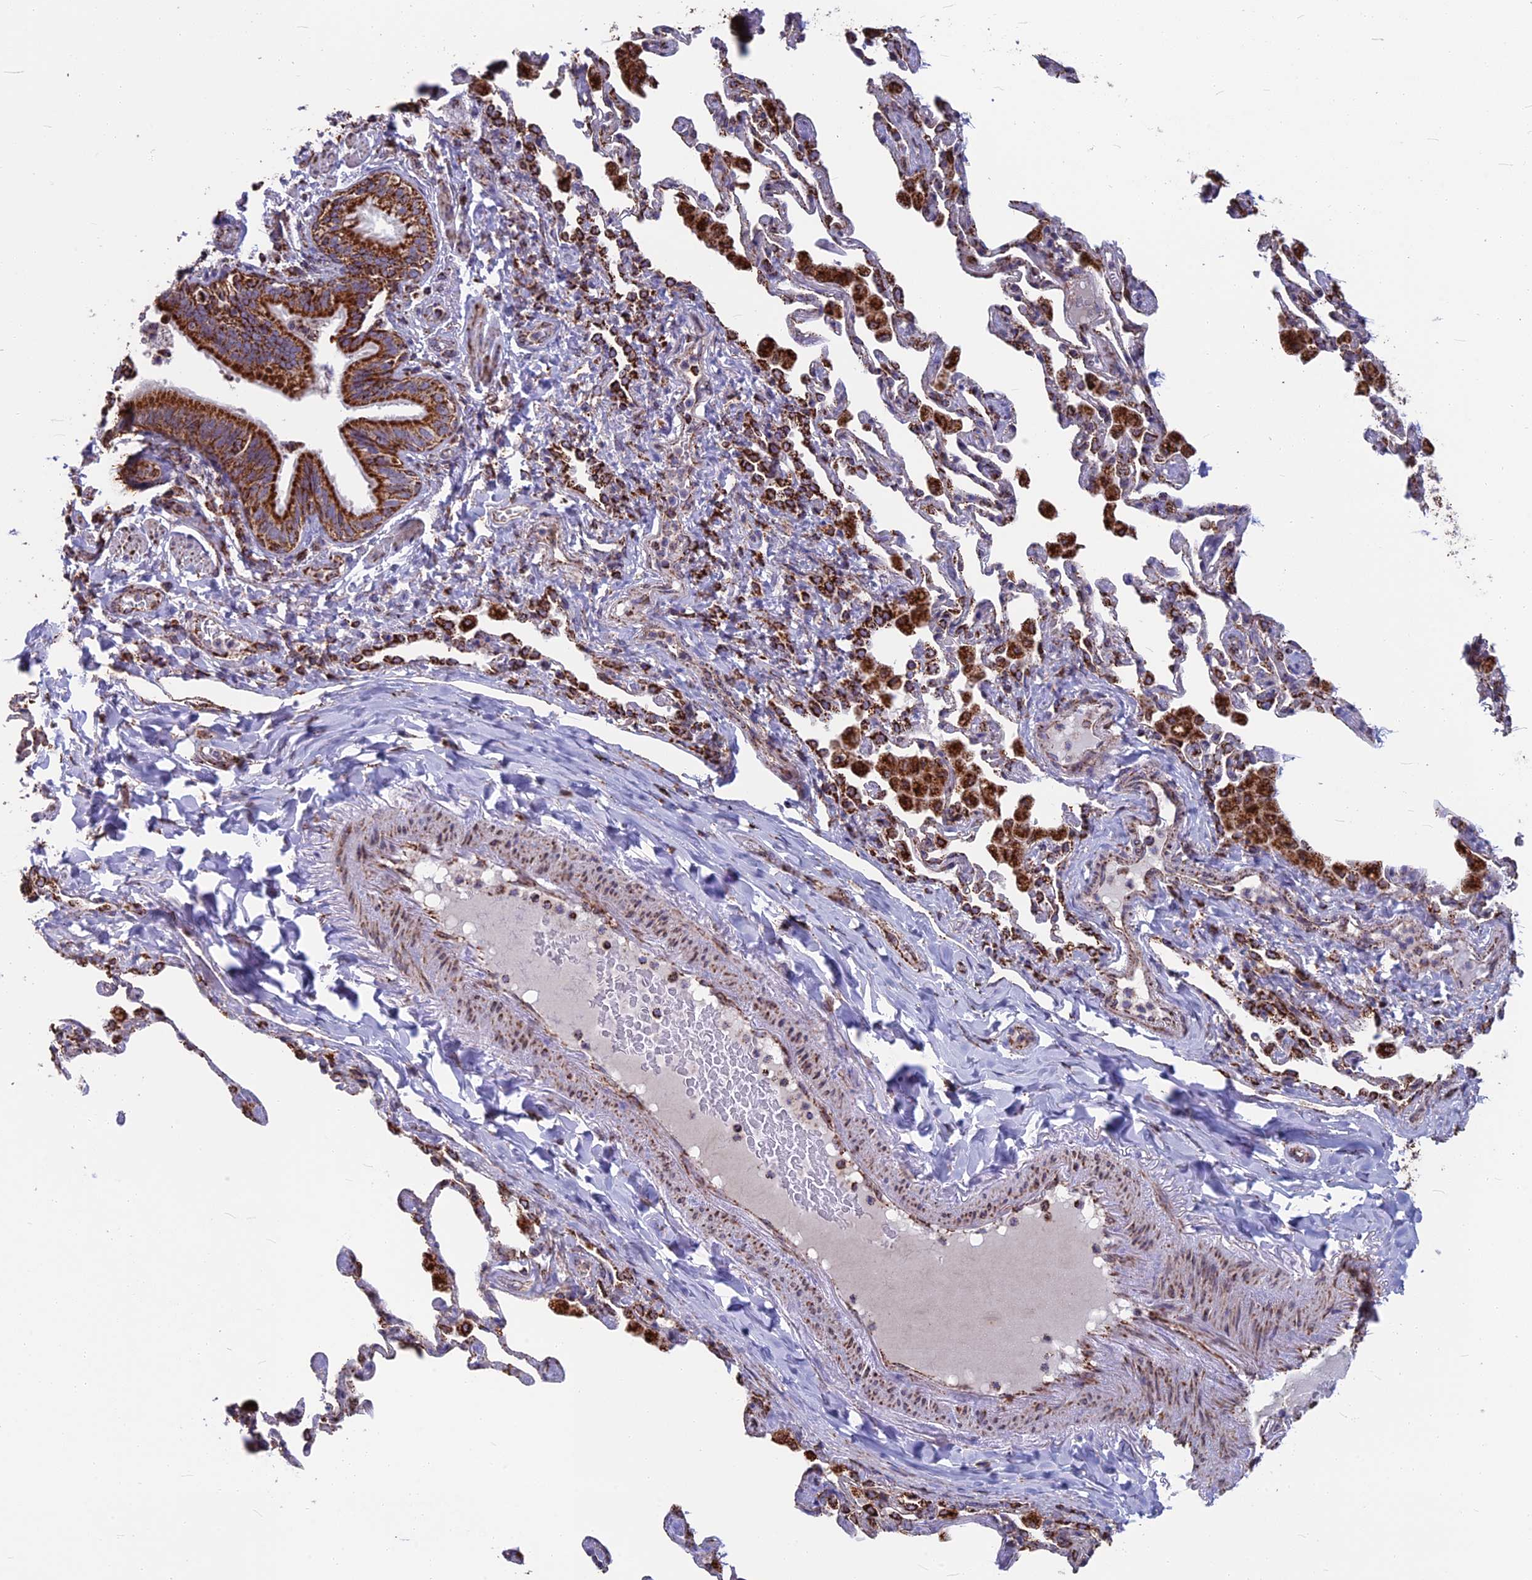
{"staining": {"intensity": "strong", "quantity": ">75%", "location": "cytoplasmic/membranous"}, "tissue": "bronchus", "cell_type": "Respiratory epithelial cells", "image_type": "normal", "snomed": [{"axis": "morphology", "description": "Normal tissue, NOS"}, {"axis": "morphology", "description": "Inflammation, NOS"}, {"axis": "topography", "description": "Bronchus"}, {"axis": "topography", "description": "Lung"}], "caption": "Bronchus stained with IHC exhibits strong cytoplasmic/membranous positivity in approximately >75% of respiratory epithelial cells.", "gene": "CS", "patient": {"sex": "female", "age": 46}}